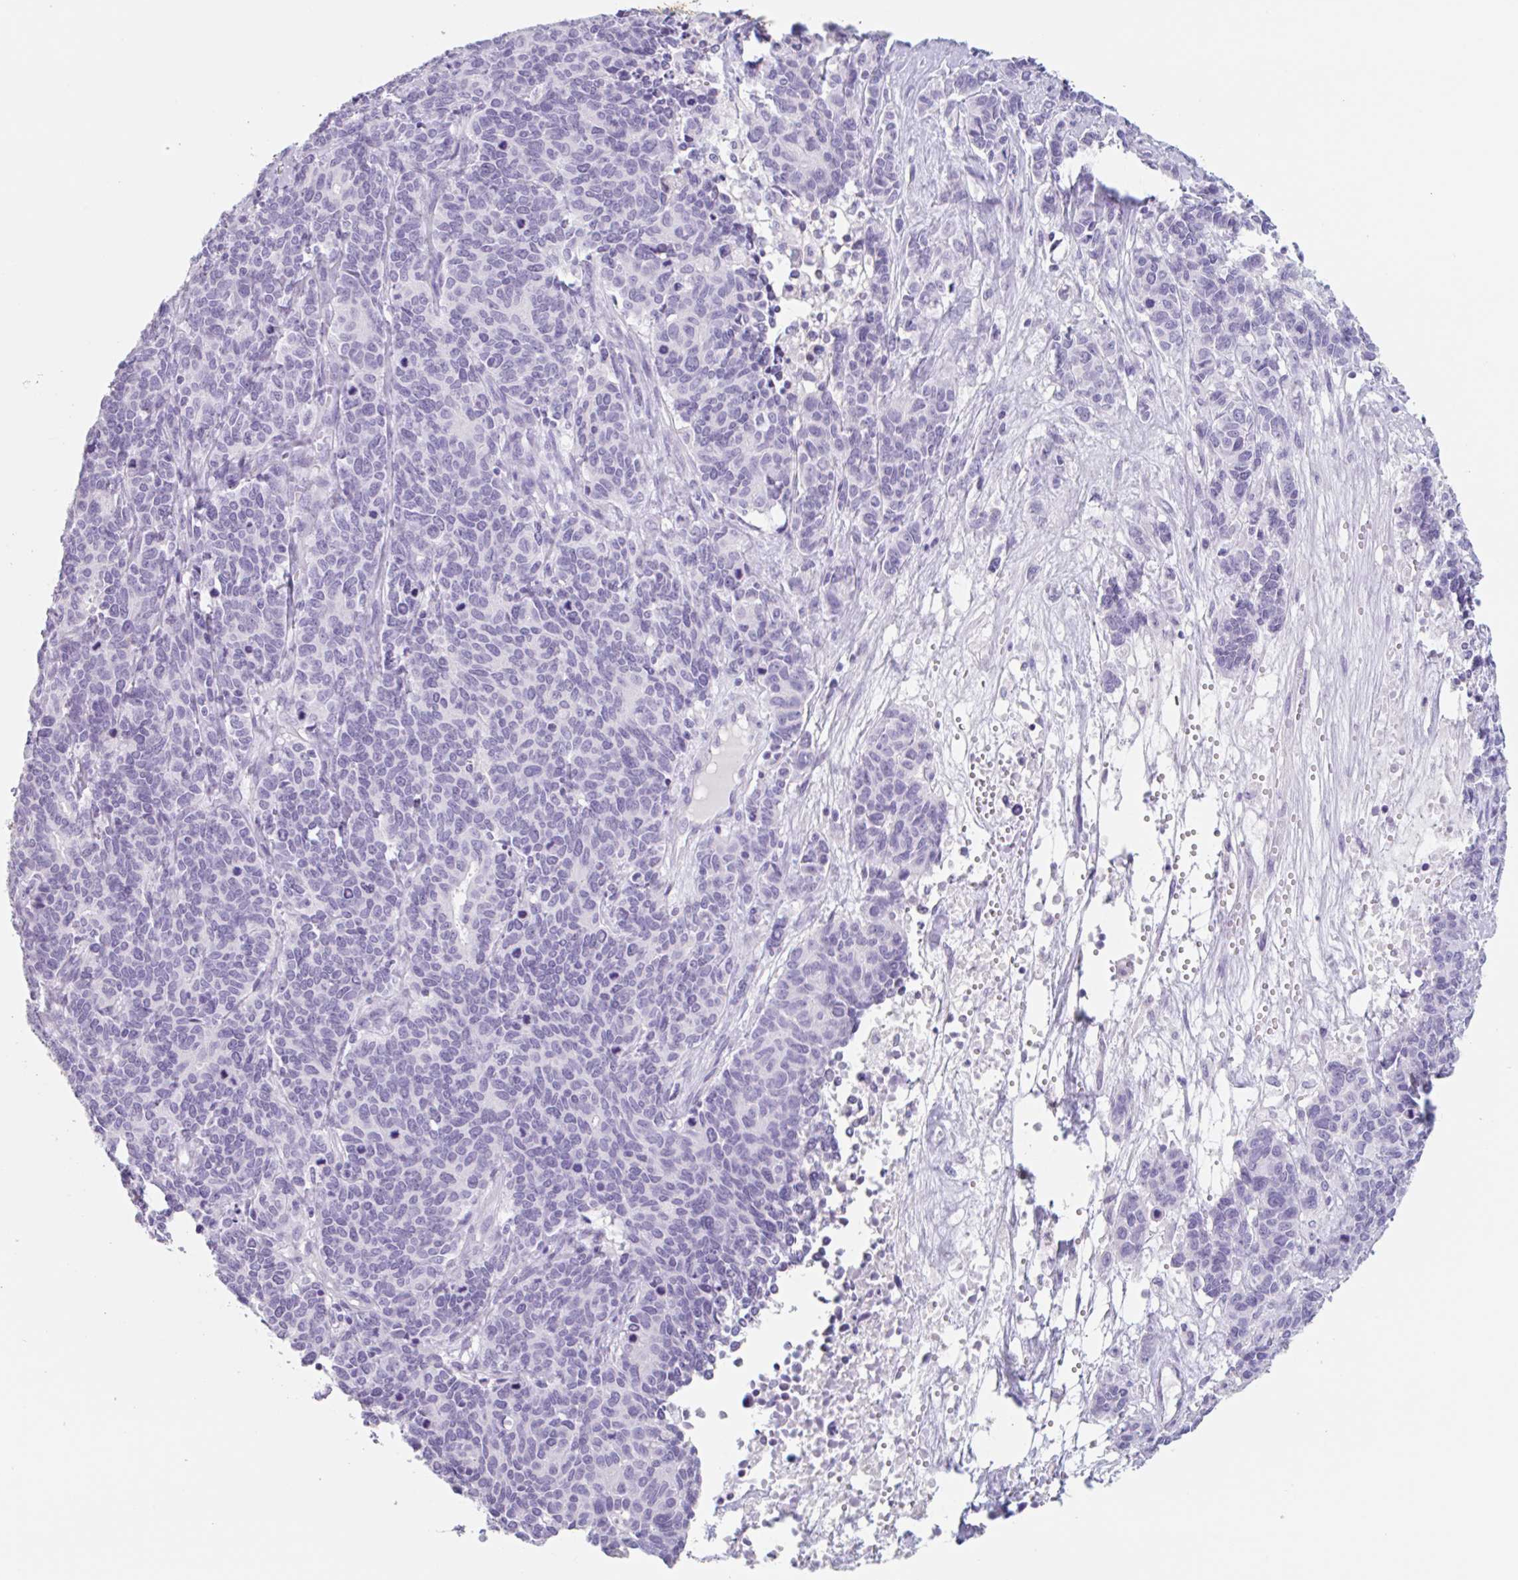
{"staining": {"intensity": "negative", "quantity": "none", "location": "none"}, "tissue": "cervical cancer", "cell_type": "Tumor cells", "image_type": "cancer", "snomed": [{"axis": "morphology", "description": "Squamous cell carcinoma, NOS"}, {"axis": "topography", "description": "Cervix"}], "caption": "The IHC micrograph has no significant expression in tumor cells of cervical squamous cell carcinoma tissue.", "gene": "EMC4", "patient": {"sex": "female", "age": 60}}